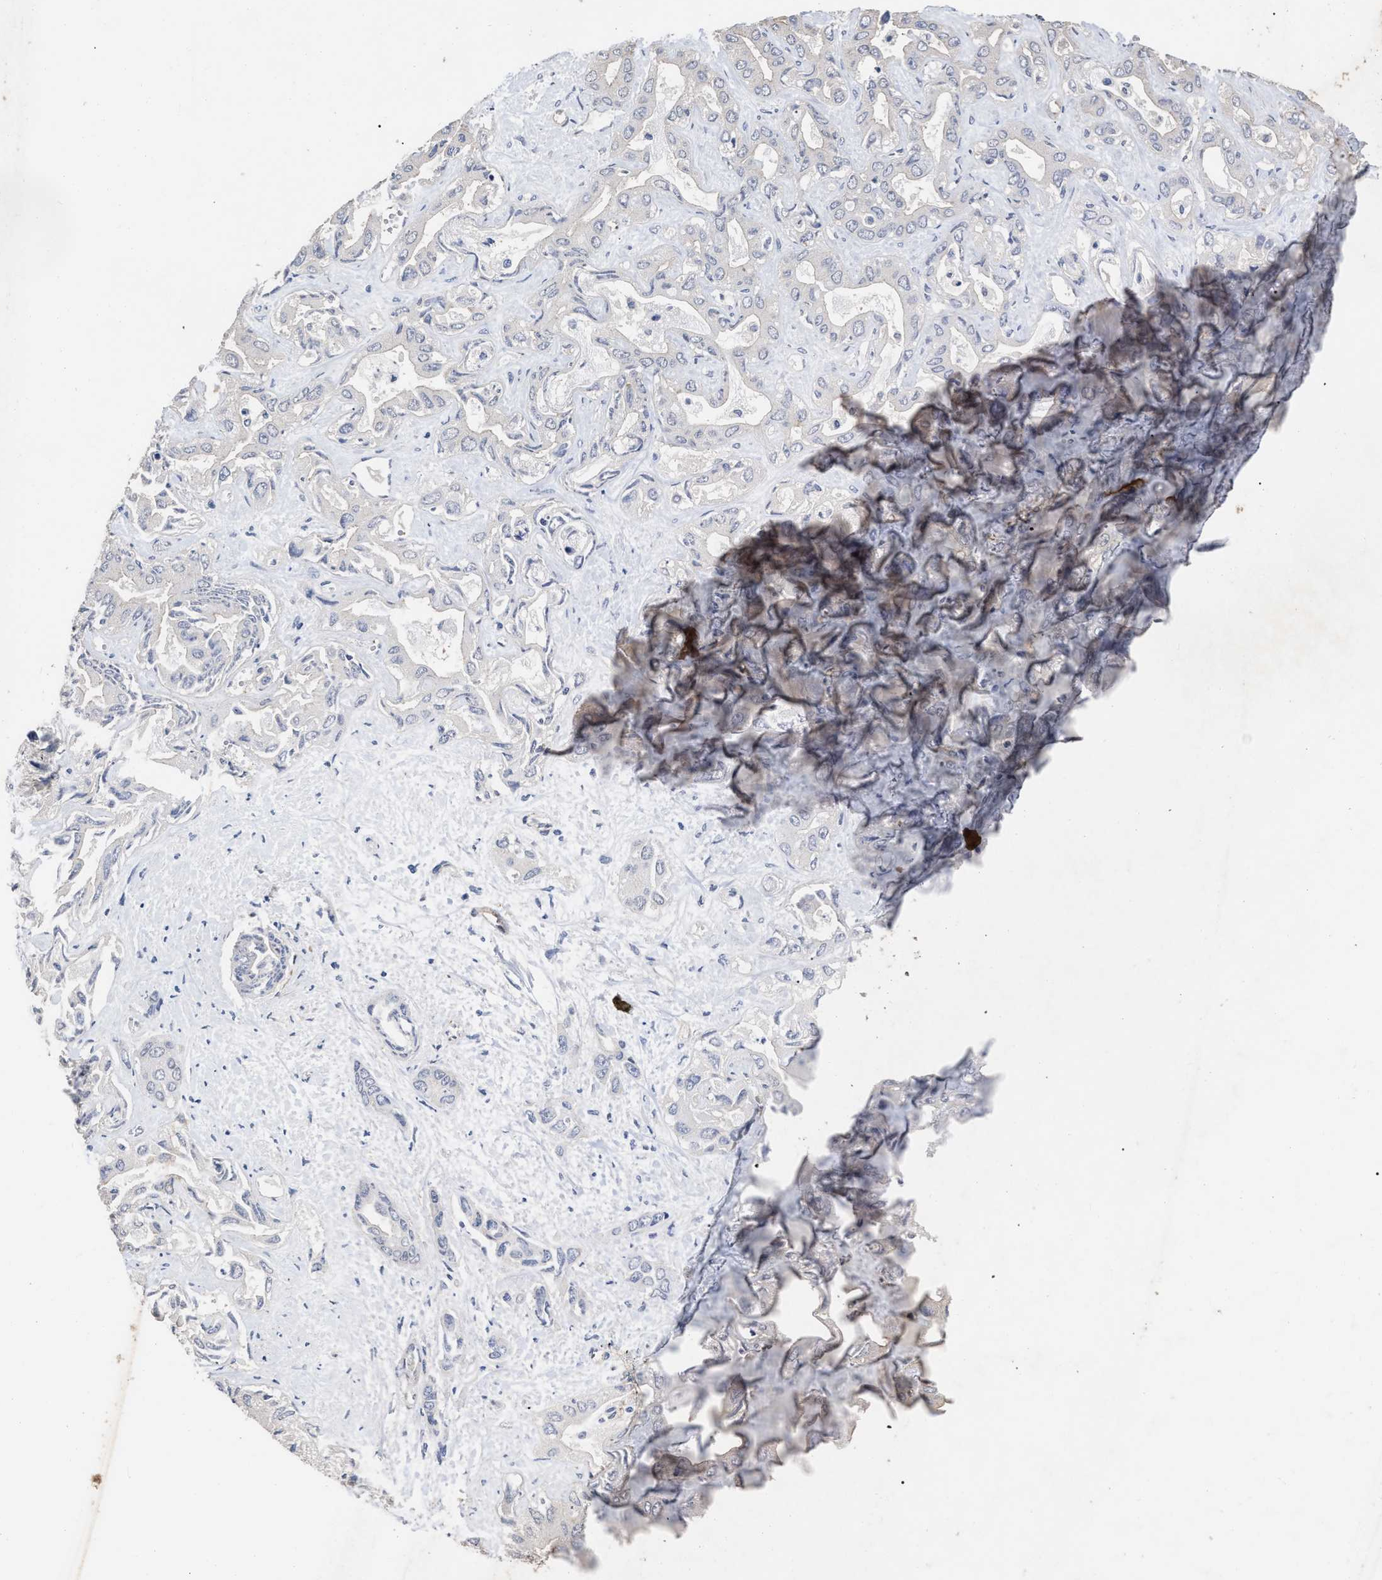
{"staining": {"intensity": "weak", "quantity": "<25%", "location": "cytoplasmic/membranous"}, "tissue": "liver cancer", "cell_type": "Tumor cells", "image_type": "cancer", "snomed": [{"axis": "morphology", "description": "Cholangiocarcinoma"}, {"axis": "topography", "description": "Liver"}], "caption": "This is a micrograph of immunohistochemistry (IHC) staining of cholangiocarcinoma (liver), which shows no staining in tumor cells.", "gene": "BTN2A1", "patient": {"sex": "female", "age": 52}}